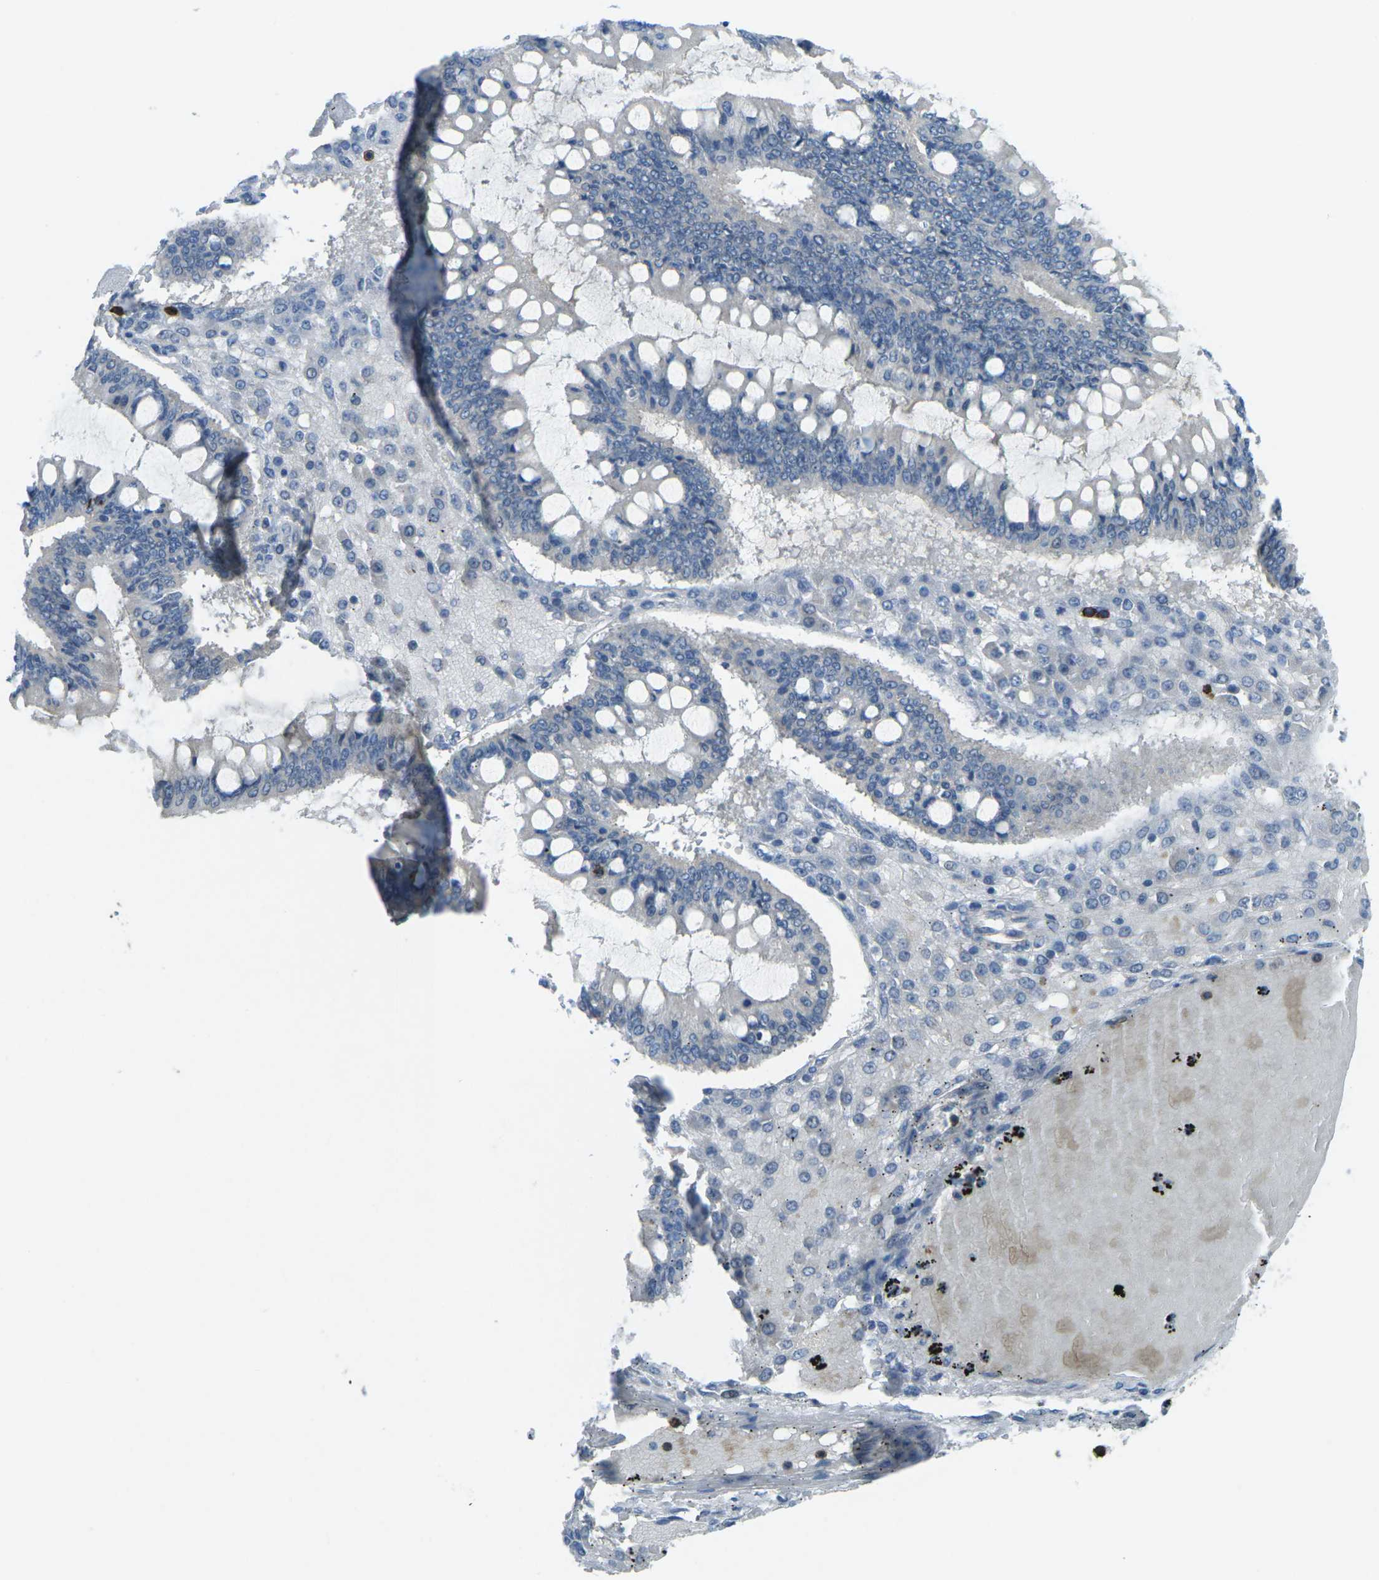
{"staining": {"intensity": "negative", "quantity": "none", "location": "none"}, "tissue": "ovarian cancer", "cell_type": "Tumor cells", "image_type": "cancer", "snomed": [{"axis": "morphology", "description": "Cystadenocarcinoma, mucinous, NOS"}, {"axis": "topography", "description": "Ovary"}], "caption": "High magnification brightfield microscopy of ovarian cancer stained with DAB (brown) and counterstained with hematoxylin (blue): tumor cells show no significant expression. (DAB (3,3'-diaminobenzidine) IHC, high magnification).", "gene": "CD19", "patient": {"sex": "female", "age": 73}}